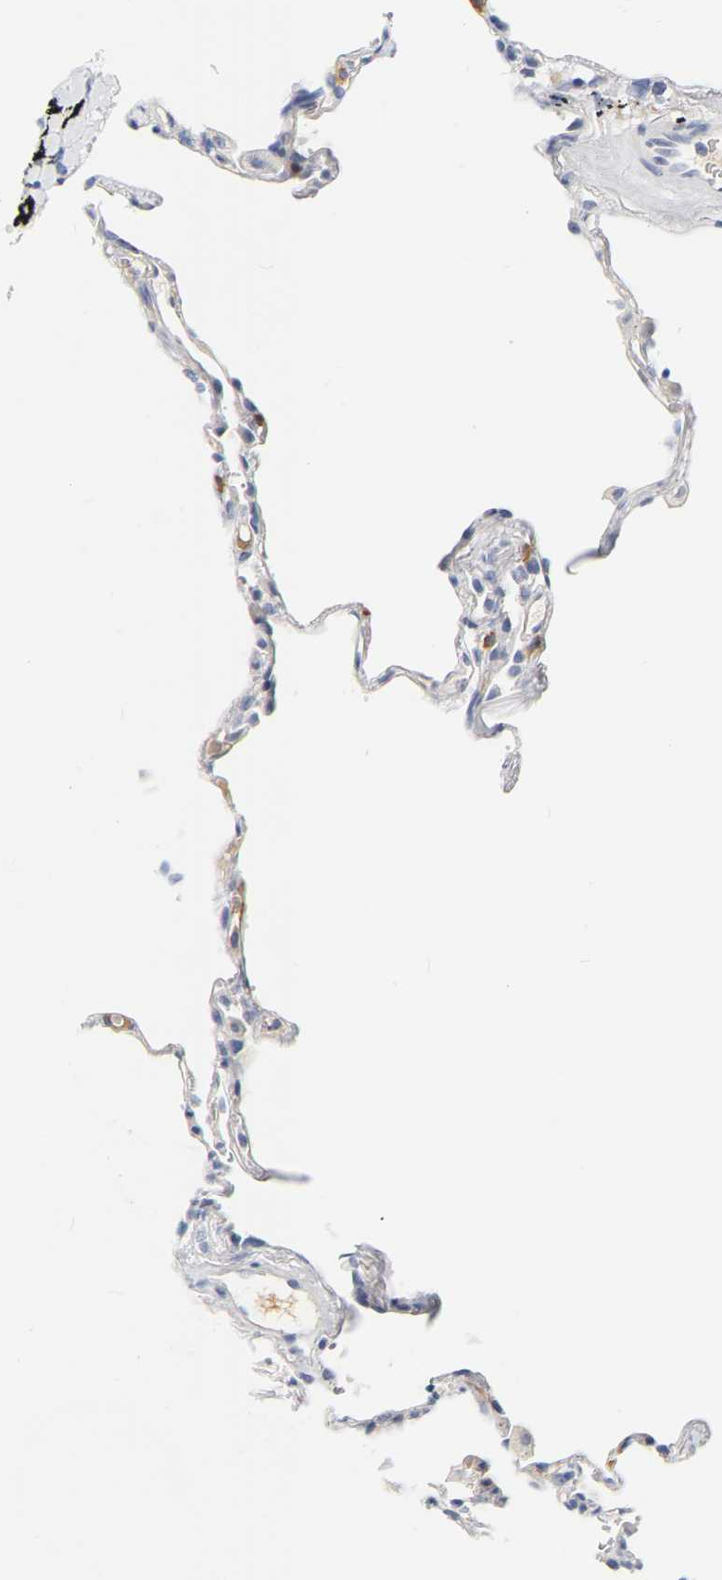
{"staining": {"intensity": "negative", "quantity": "none", "location": "none"}, "tissue": "lung", "cell_type": "Alveolar cells", "image_type": "normal", "snomed": [{"axis": "morphology", "description": "Normal tissue, NOS"}, {"axis": "topography", "description": "Lung"}], "caption": "Alveolar cells show no significant protein staining in benign lung.", "gene": "GNAS", "patient": {"sex": "male", "age": 59}}